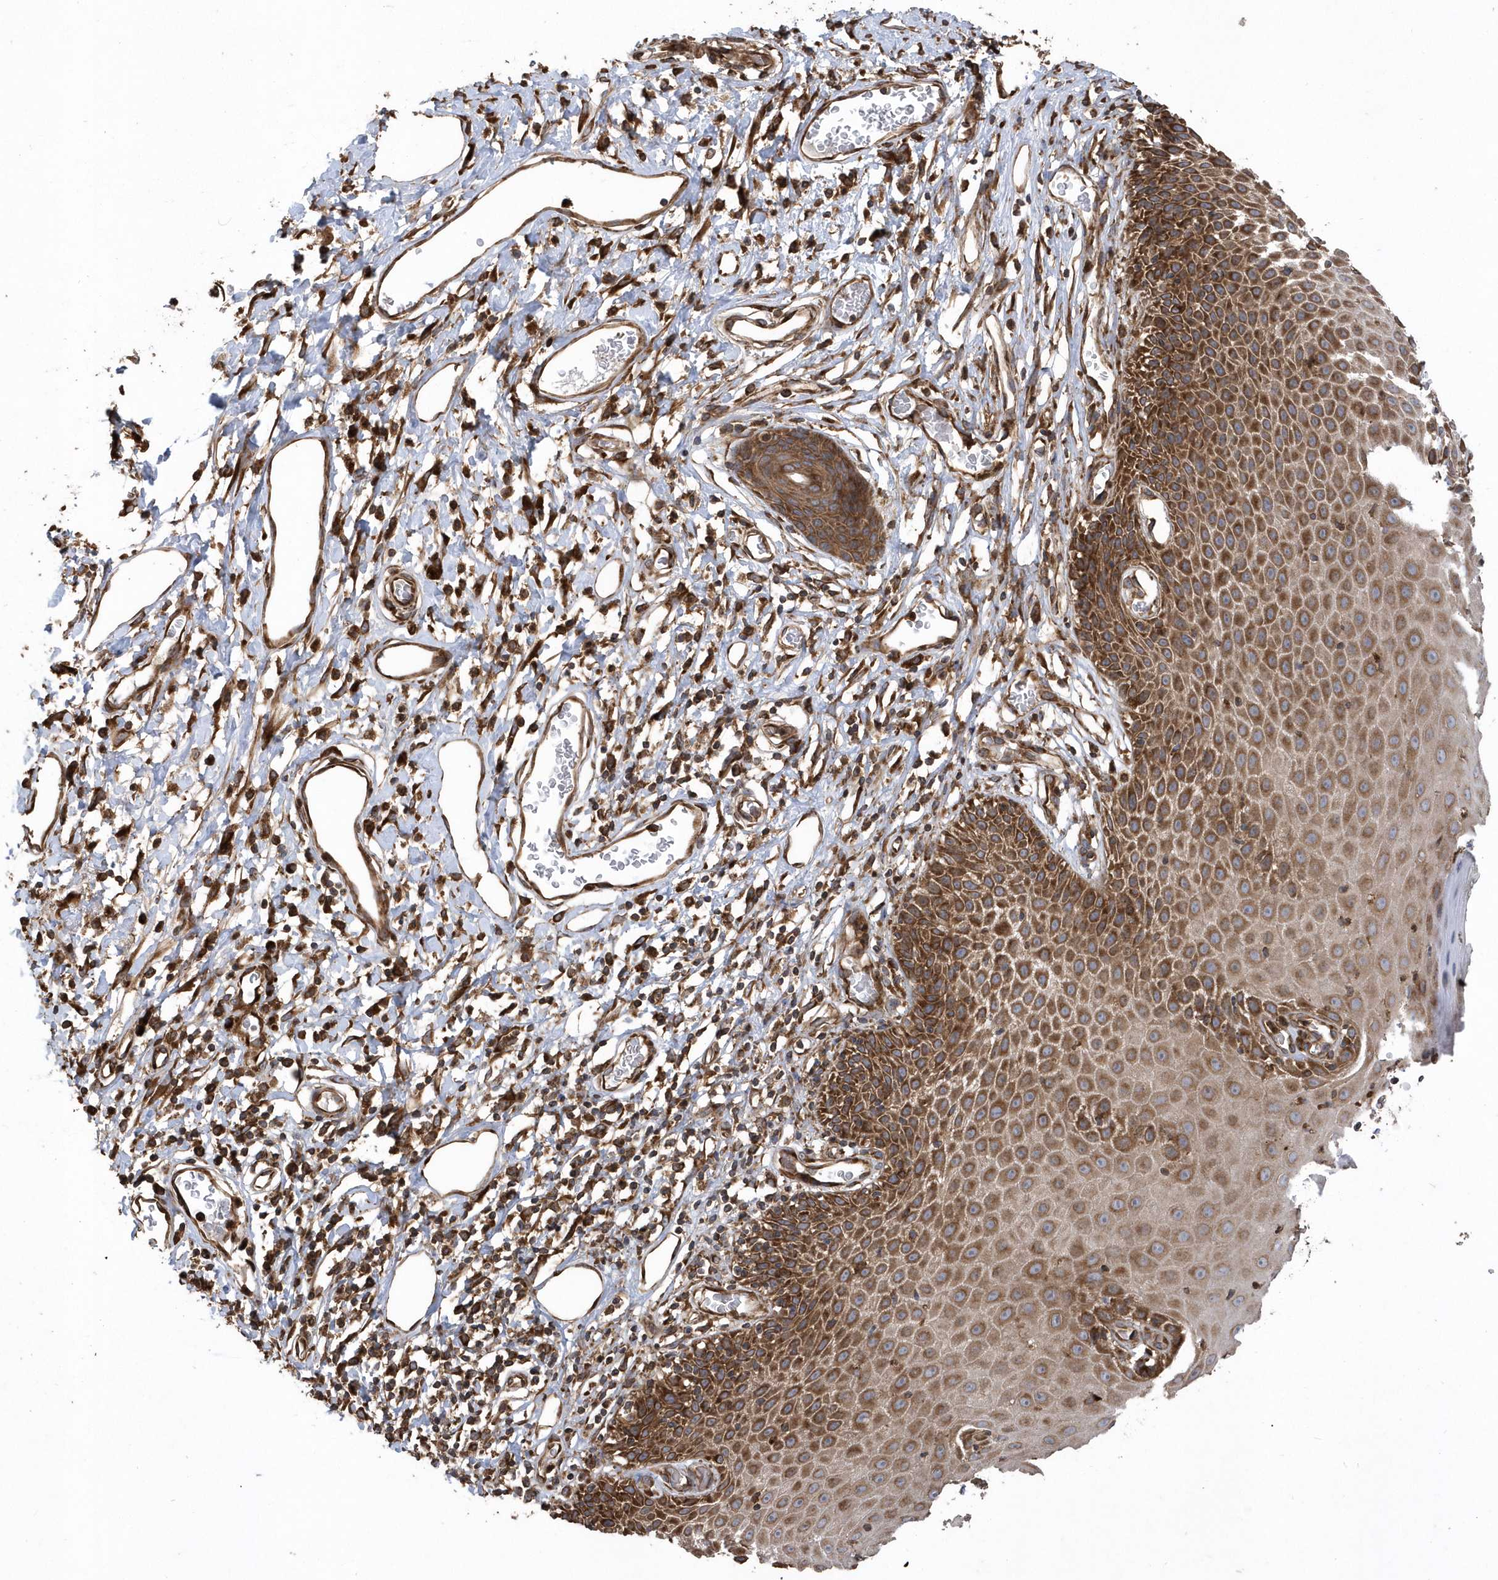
{"staining": {"intensity": "strong", "quantity": ">75%", "location": "cytoplasmic/membranous"}, "tissue": "skin", "cell_type": "Epidermal cells", "image_type": "normal", "snomed": [{"axis": "morphology", "description": "Normal tissue, NOS"}, {"axis": "topography", "description": "Vulva"}], "caption": "IHC histopathology image of benign skin stained for a protein (brown), which reveals high levels of strong cytoplasmic/membranous expression in approximately >75% of epidermal cells.", "gene": "WASHC5", "patient": {"sex": "female", "age": 68}}